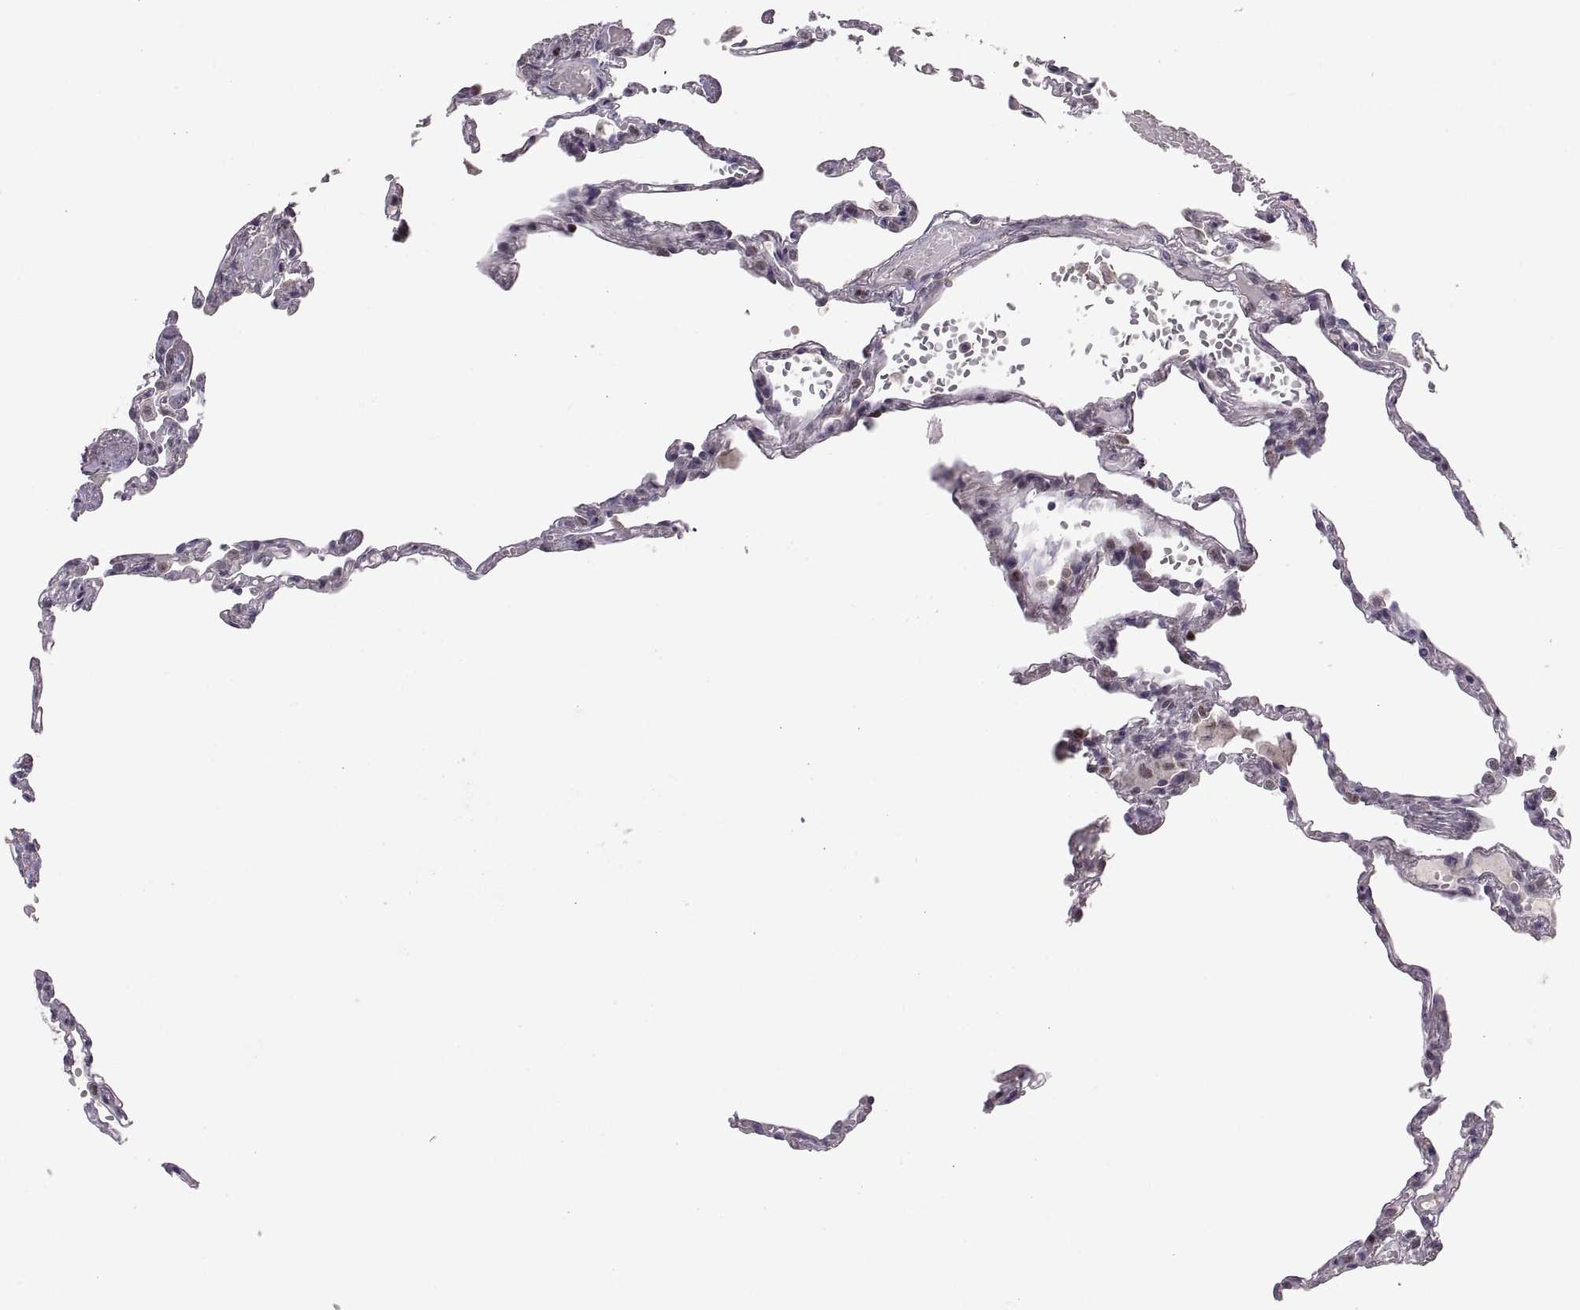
{"staining": {"intensity": "strong", "quantity": "25%-75%", "location": "nuclear"}, "tissue": "lung", "cell_type": "Alveolar cells", "image_type": "normal", "snomed": [{"axis": "morphology", "description": "Normal tissue, NOS"}, {"axis": "topography", "description": "Lung"}], "caption": "Alveolar cells show high levels of strong nuclear positivity in about 25%-75% of cells in unremarkable human lung.", "gene": "SNAI1", "patient": {"sex": "male", "age": 78}}